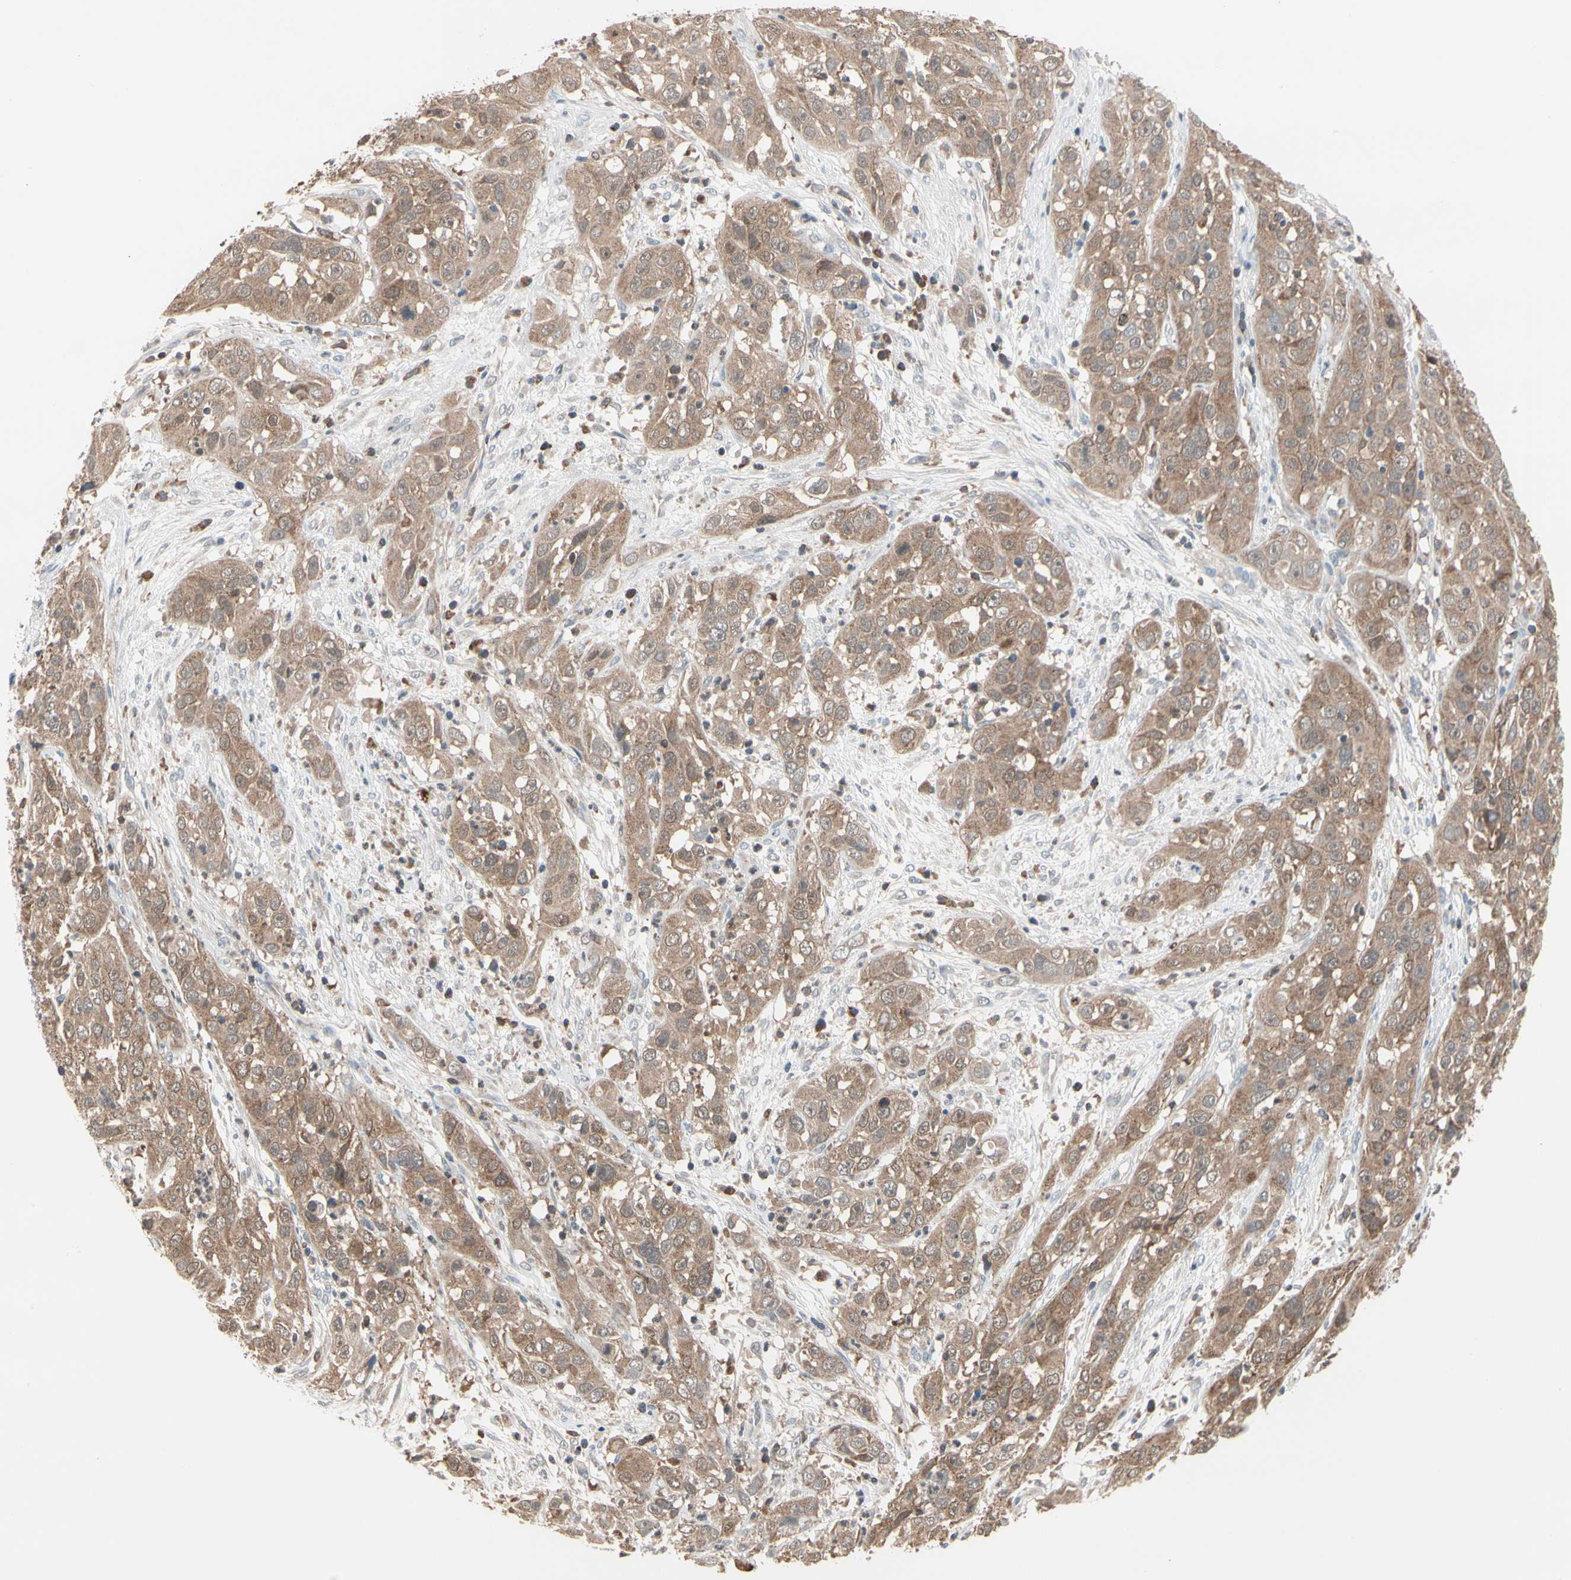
{"staining": {"intensity": "moderate", "quantity": ">75%", "location": "cytoplasmic/membranous"}, "tissue": "cervical cancer", "cell_type": "Tumor cells", "image_type": "cancer", "snomed": [{"axis": "morphology", "description": "Squamous cell carcinoma, NOS"}, {"axis": "topography", "description": "Cervix"}], "caption": "Brown immunohistochemical staining in squamous cell carcinoma (cervical) exhibits moderate cytoplasmic/membranous positivity in approximately >75% of tumor cells.", "gene": "MTHFS", "patient": {"sex": "female", "age": 32}}